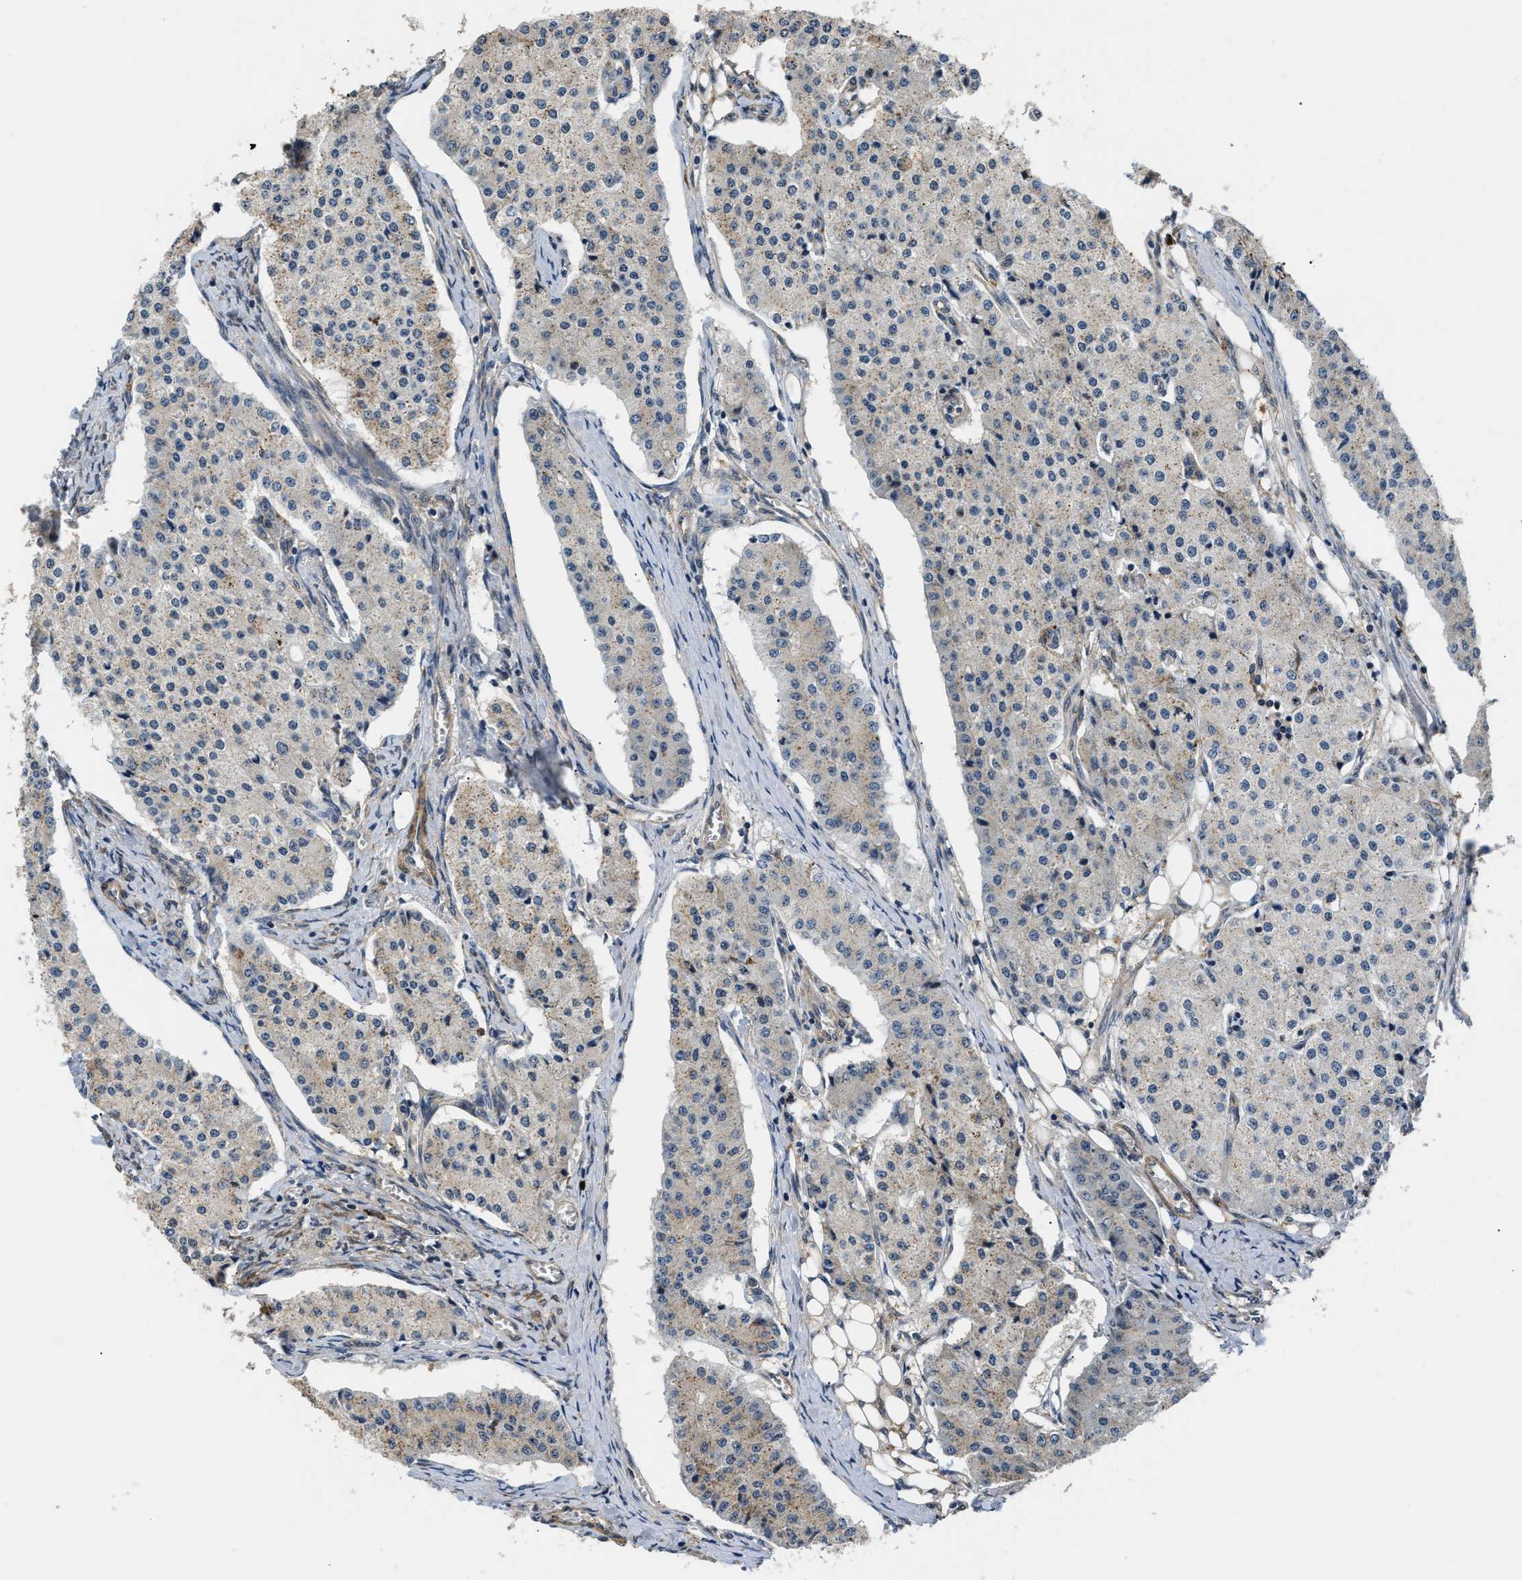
{"staining": {"intensity": "weak", "quantity": "<25%", "location": "cytoplasmic/membranous"}, "tissue": "carcinoid", "cell_type": "Tumor cells", "image_type": "cancer", "snomed": [{"axis": "morphology", "description": "Carcinoid, malignant, NOS"}, {"axis": "topography", "description": "Colon"}], "caption": "This is a photomicrograph of immunohistochemistry (IHC) staining of carcinoid, which shows no staining in tumor cells.", "gene": "LARP6", "patient": {"sex": "female", "age": 52}}